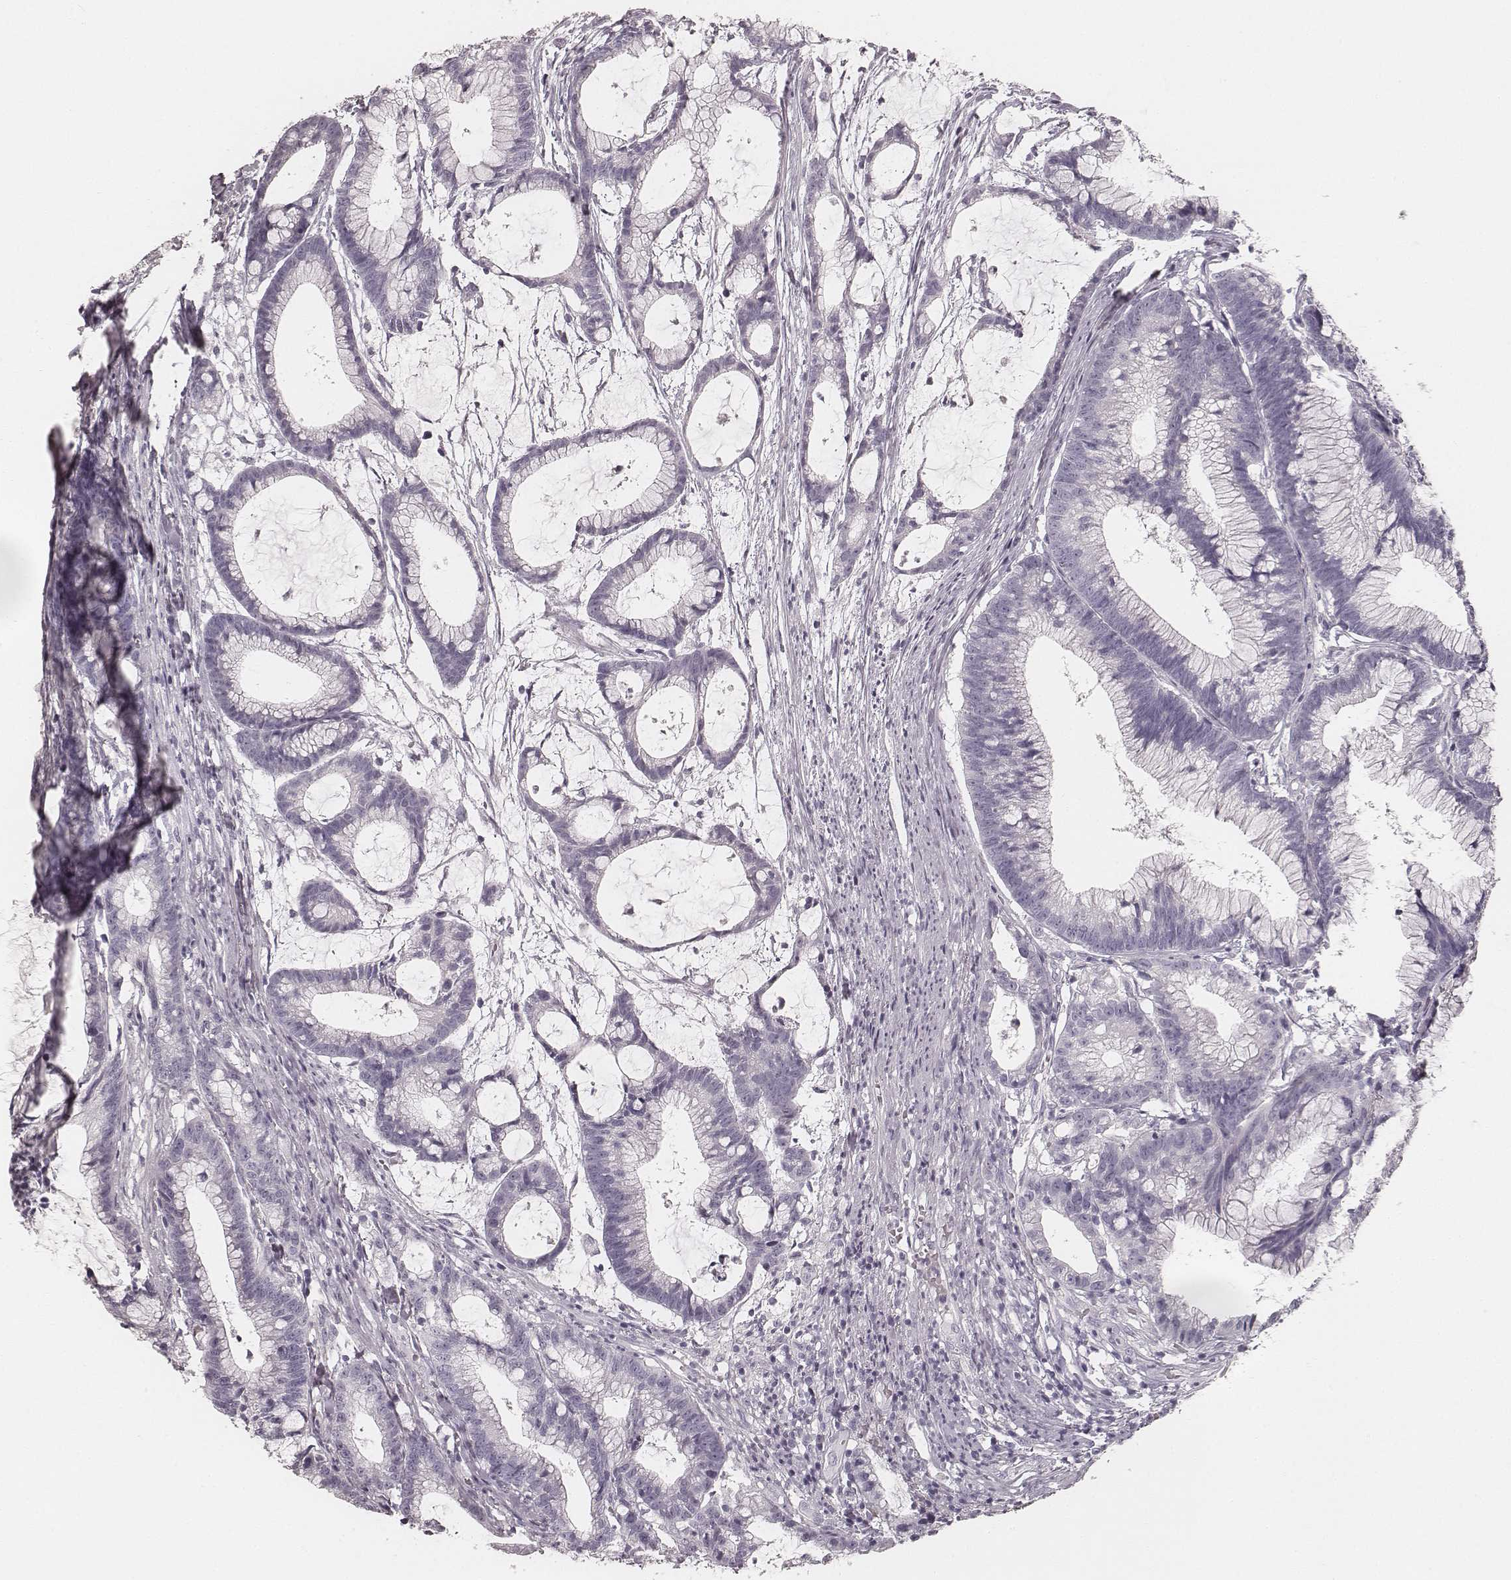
{"staining": {"intensity": "negative", "quantity": "none", "location": "none"}, "tissue": "colorectal cancer", "cell_type": "Tumor cells", "image_type": "cancer", "snomed": [{"axis": "morphology", "description": "Adenocarcinoma, NOS"}, {"axis": "topography", "description": "Colon"}], "caption": "This is an IHC micrograph of colorectal cancer (adenocarcinoma). There is no expression in tumor cells.", "gene": "KRT31", "patient": {"sex": "female", "age": 78}}